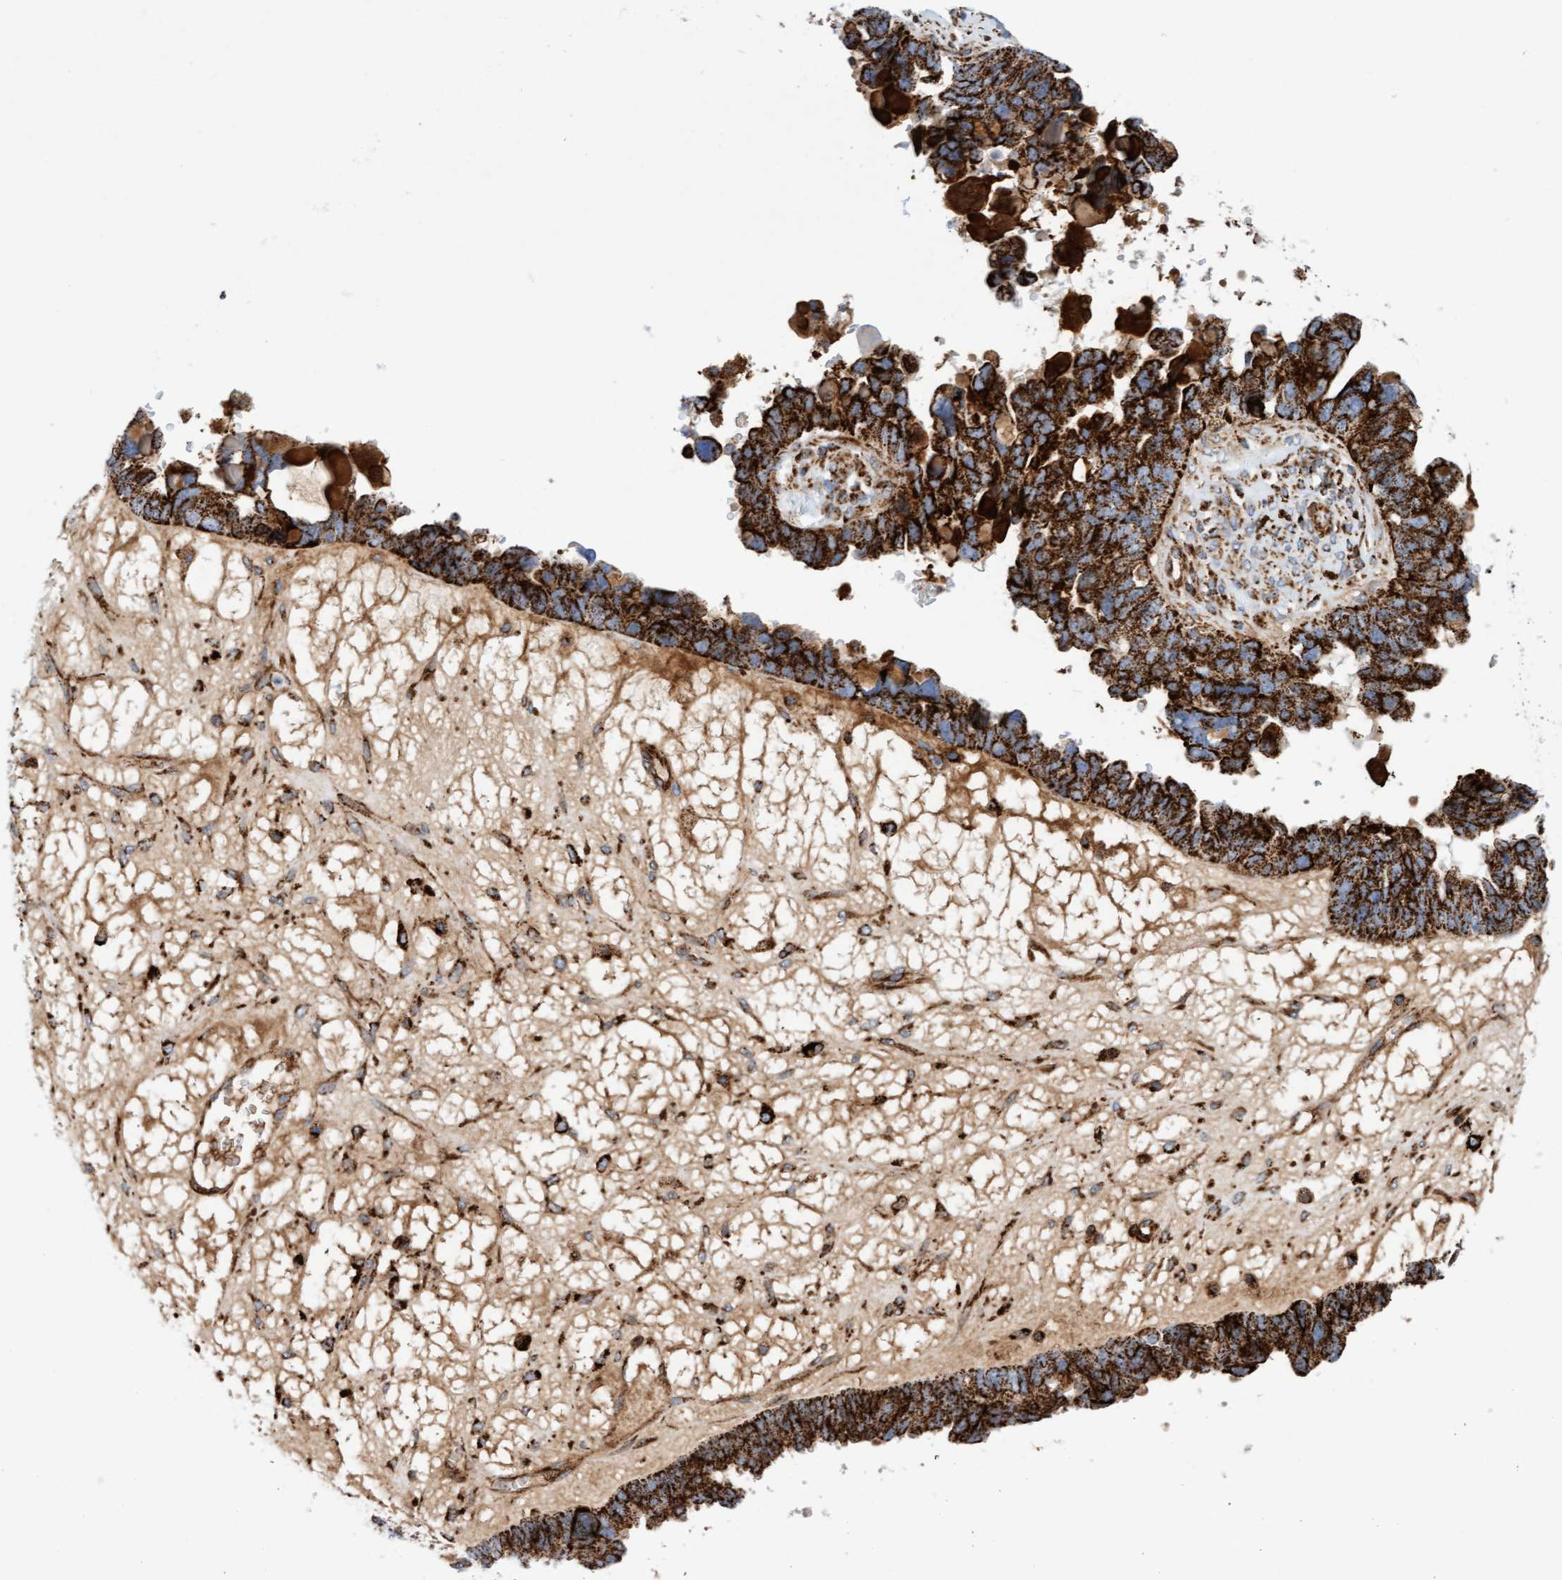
{"staining": {"intensity": "strong", "quantity": ">75%", "location": "cytoplasmic/membranous"}, "tissue": "ovarian cancer", "cell_type": "Tumor cells", "image_type": "cancer", "snomed": [{"axis": "morphology", "description": "Cystadenocarcinoma, serous, NOS"}, {"axis": "topography", "description": "Ovary"}], "caption": "Protein expression analysis of human ovarian cancer reveals strong cytoplasmic/membranous positivity in about >75% of tumor cells. Using DAB (brown) and hematoxylin (blue) stains, captured at high magnification using brightfield microscopy.", "gene": "GGTA1", "patient": {"sex": "female", "age": 79}}